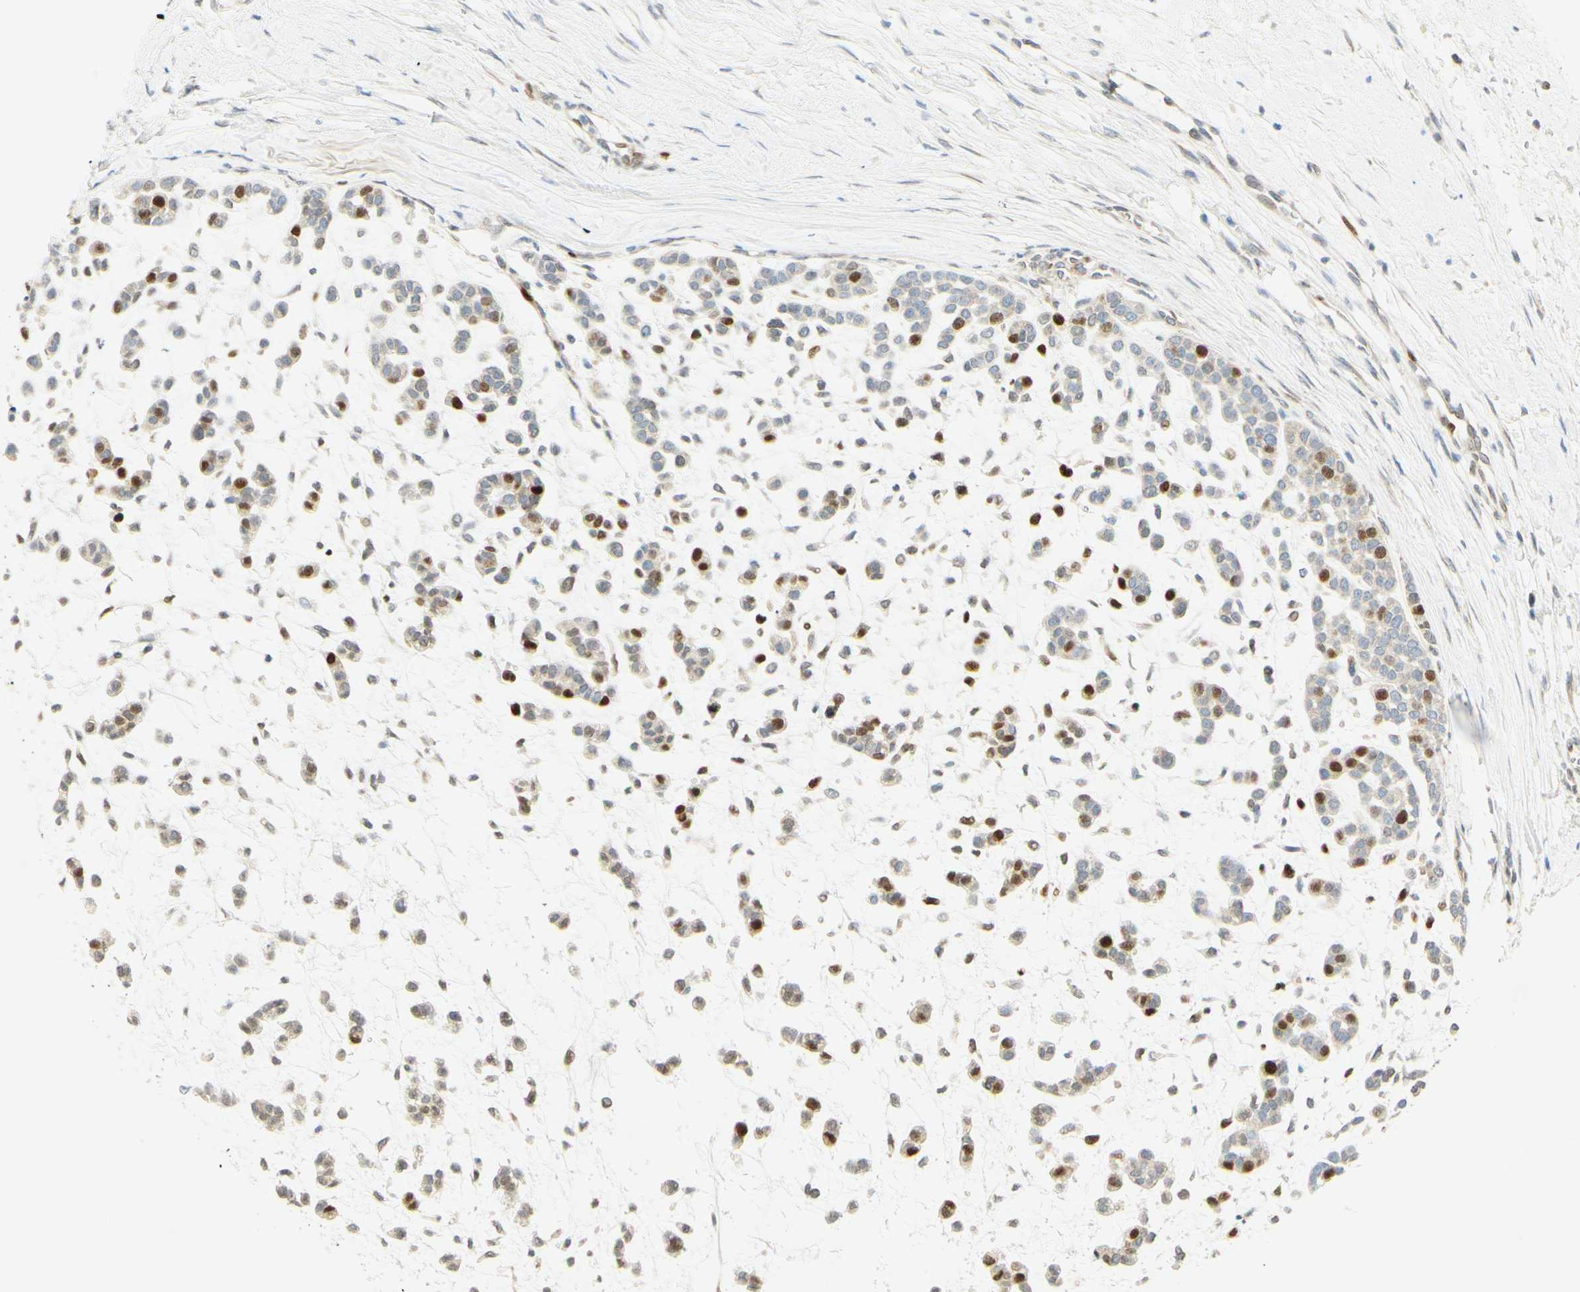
{"staining": {"intensity": "strong", "quantity": "25%-75%", "location": "nuclear"}, "tissue": "head and neck cancer", "cell_type": "Tumor cells", "image_type": "cancer", "snomed": [{"axis": "morphology", "description": "Adenocarcinoma, NOS"}, {"axis": "morphology", "description": "Adenoma, NOS"}, {"axis": "topography", "description": "Head-Neck"}], "caption": "Brown immunohistochemical staining in adenocarcinoma (head and neck) shows strong nuclear expression in about 25%-75% of tumor cells.", "gene": "E2F1", "patient": {"sex": "female", "age": 55}}